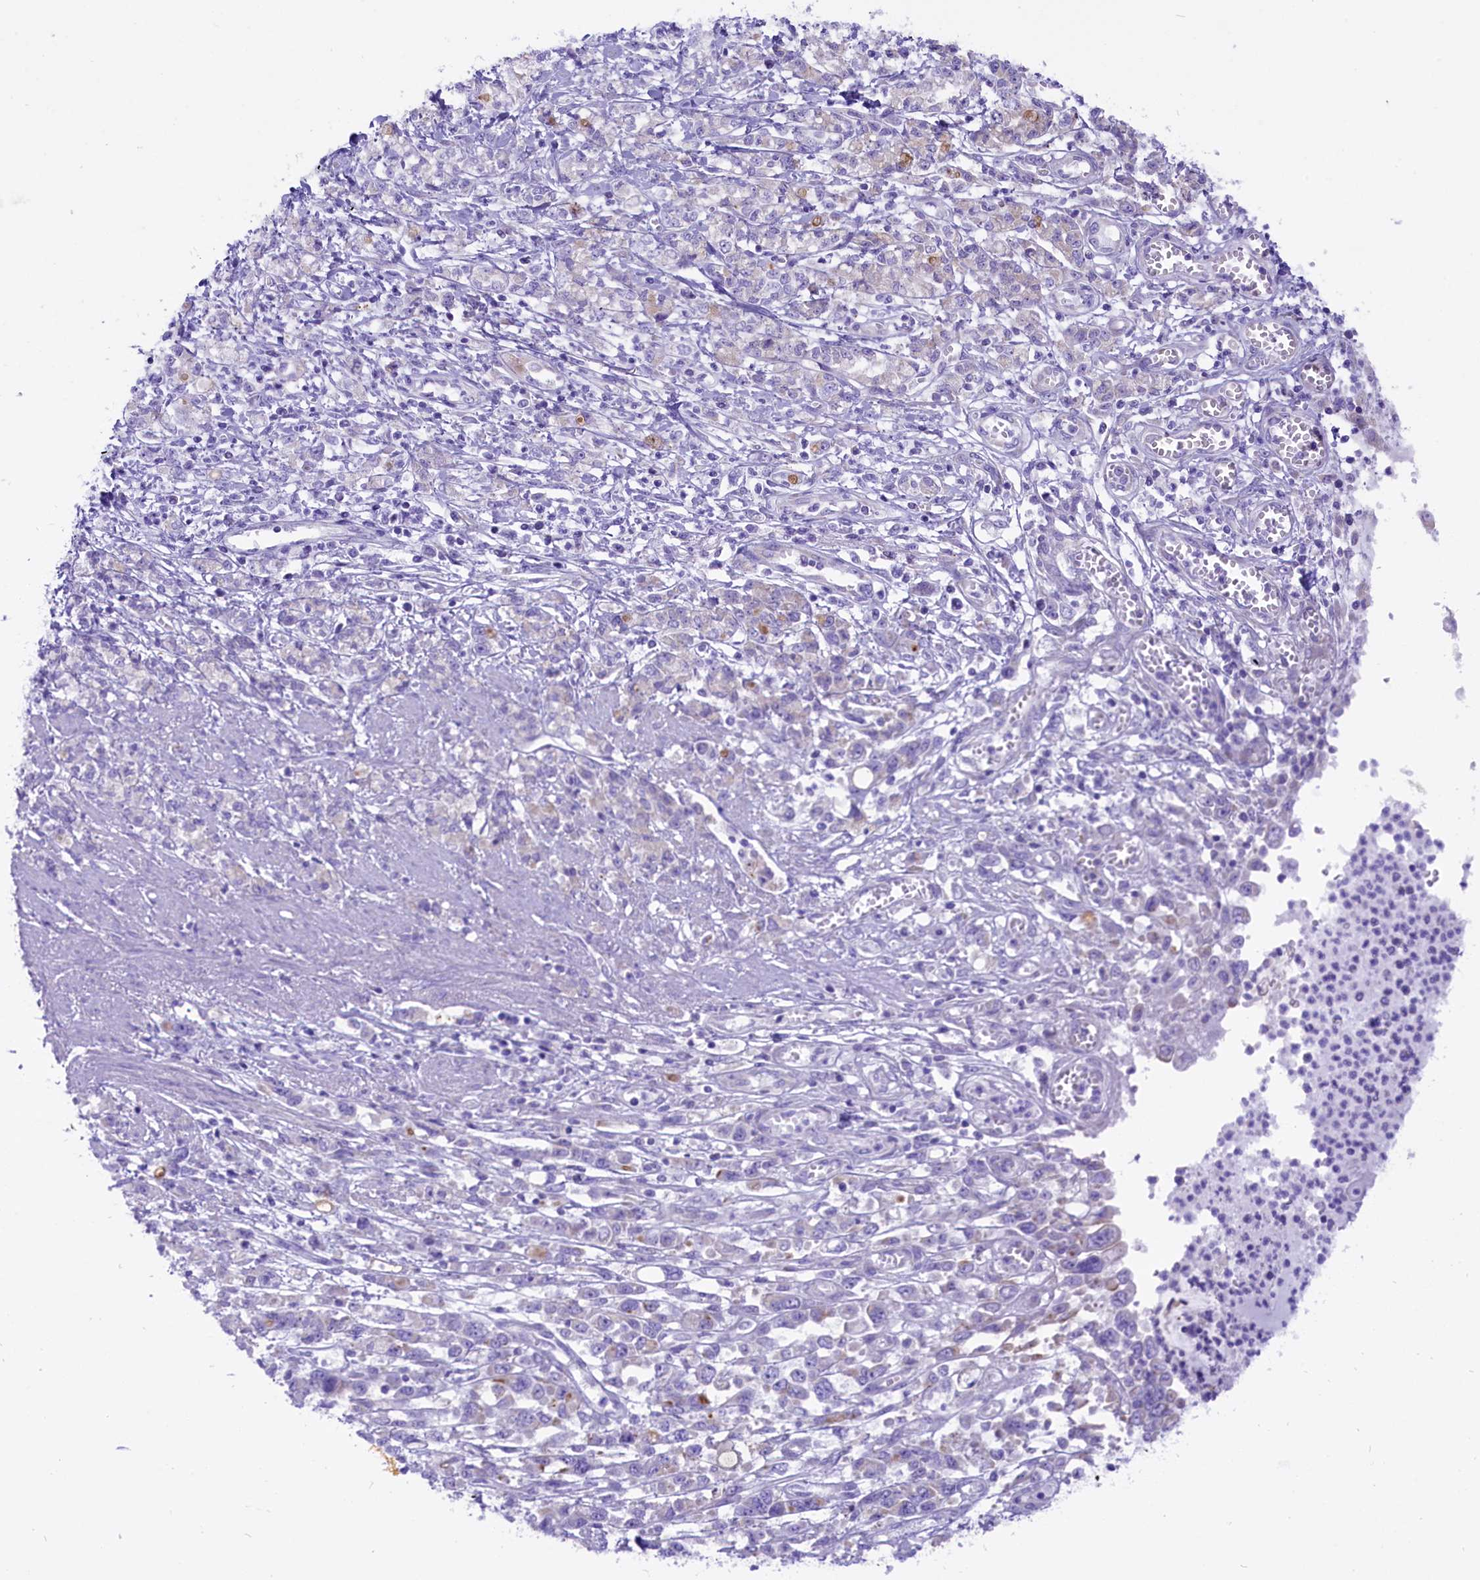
{"staining": {"intensity": "negative", "quantity": "none", "location": "none"}, "tissue": "stomach cancer", "cell_type": "Tumor cells", "image_type": "cancer", "snomed": [{"axis": "morphology", "description": "Adenocarcinoma, NOS"}, {"axis": "topography", "description": "Stomach"}], "caption": "DAB immunohistochemical staining of human stomach cancer (adenocarcinoma) exhibits no significant expression in tumor cells.", "gene": "PTPRU", "patient": {"sex": "female", "age": 76}}